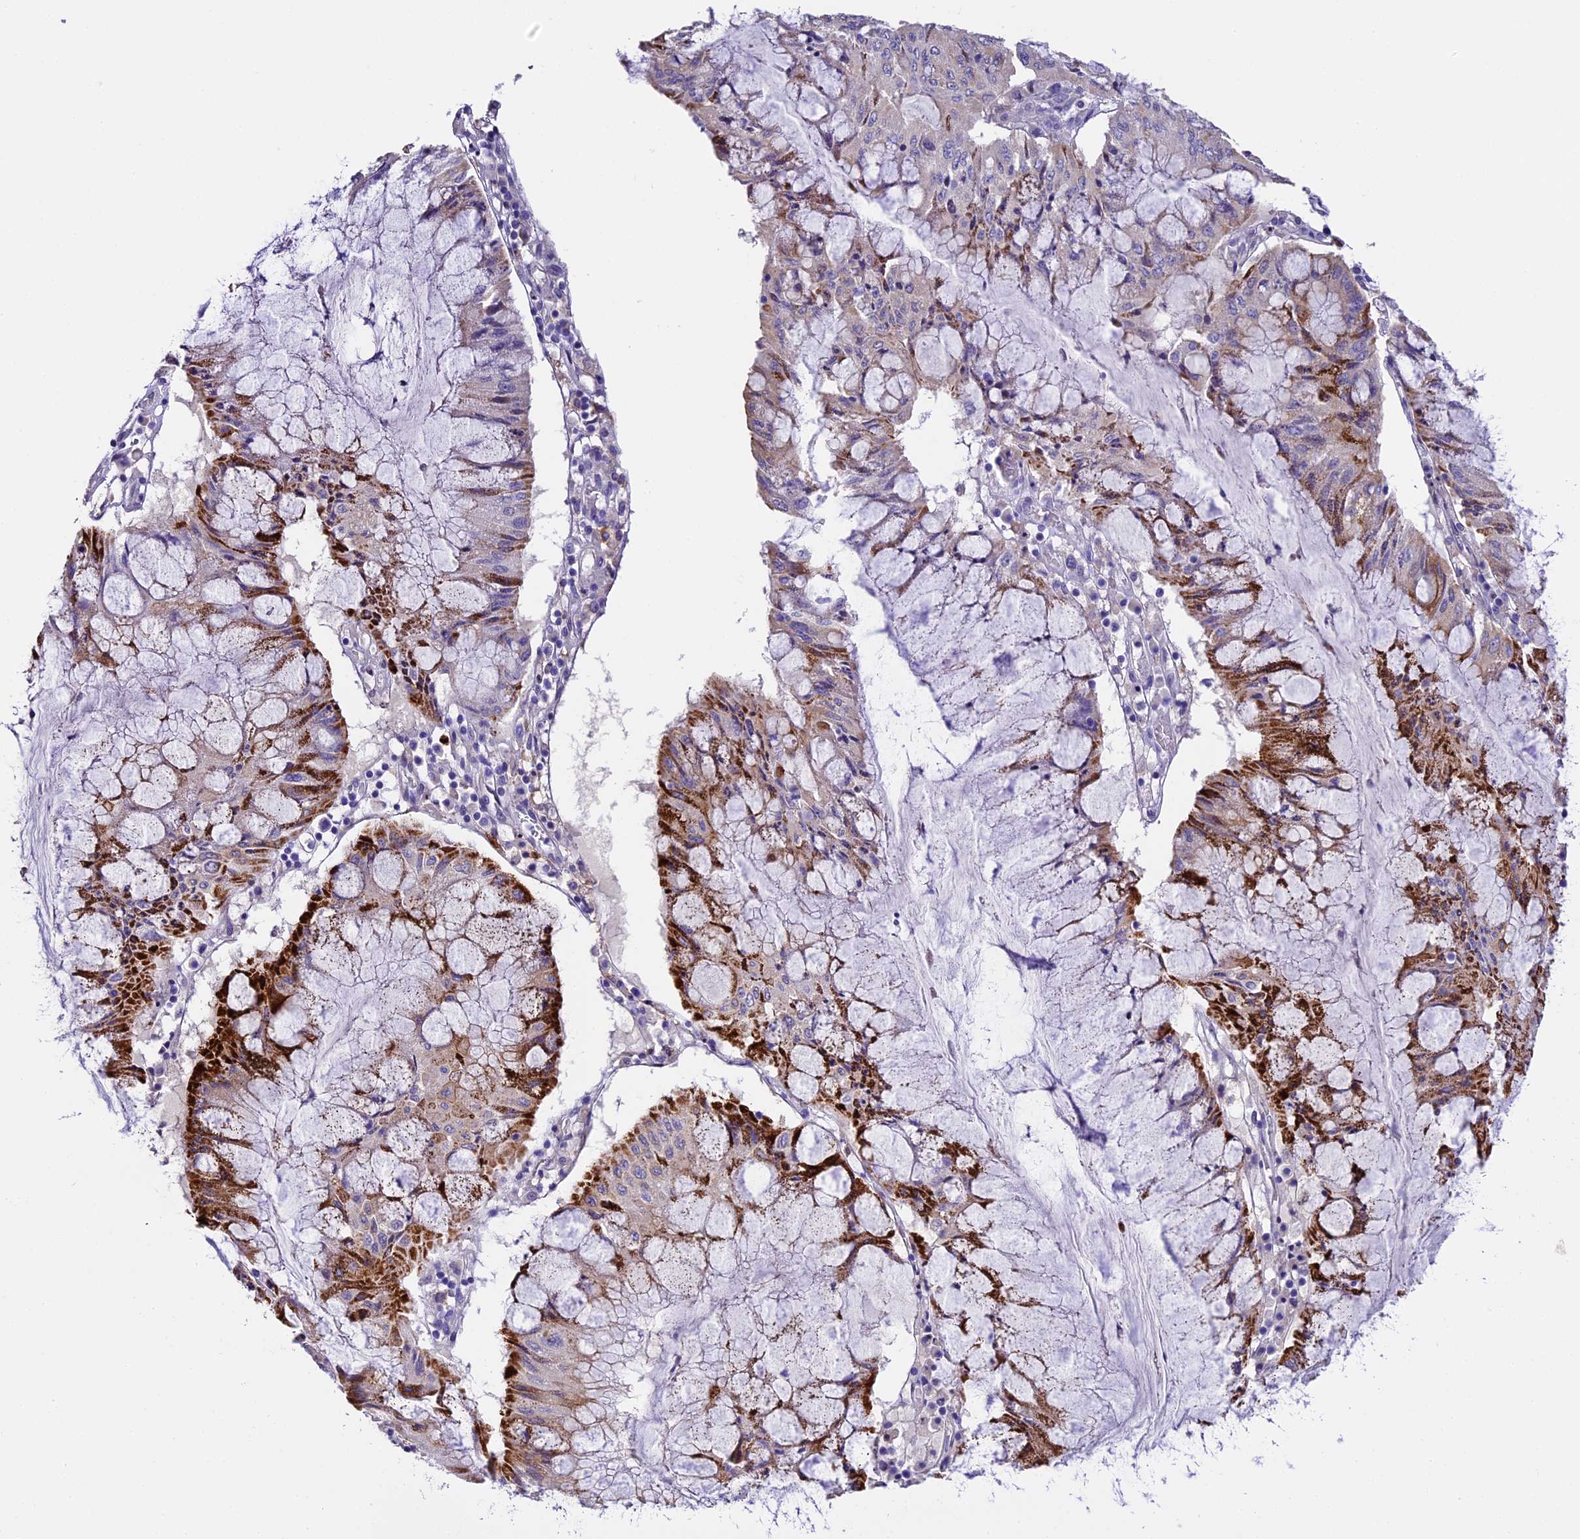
{"staining": {"intensity": "strong", "quantity": "25%-75%", "location": "cytoplasmic/membranous"}, "tissue": "pancreatic cancer", "cell_type": "Tumor cells", "image_type": "cancer", "snomed": [{"axis": "morphology", "description": "Adenocarcinoma, NOS"}, {"axis": "topography", "description": "Pancreas"}], "caption": "Pancreatic adenocarcinoma stained with a brown dye demonstrates strong cytoplasmic/membranous positive positivity in approximately 25%-75% of tumor cells.", "gene": "NOD2", "patient": {"sex": "female", "age": 50}}